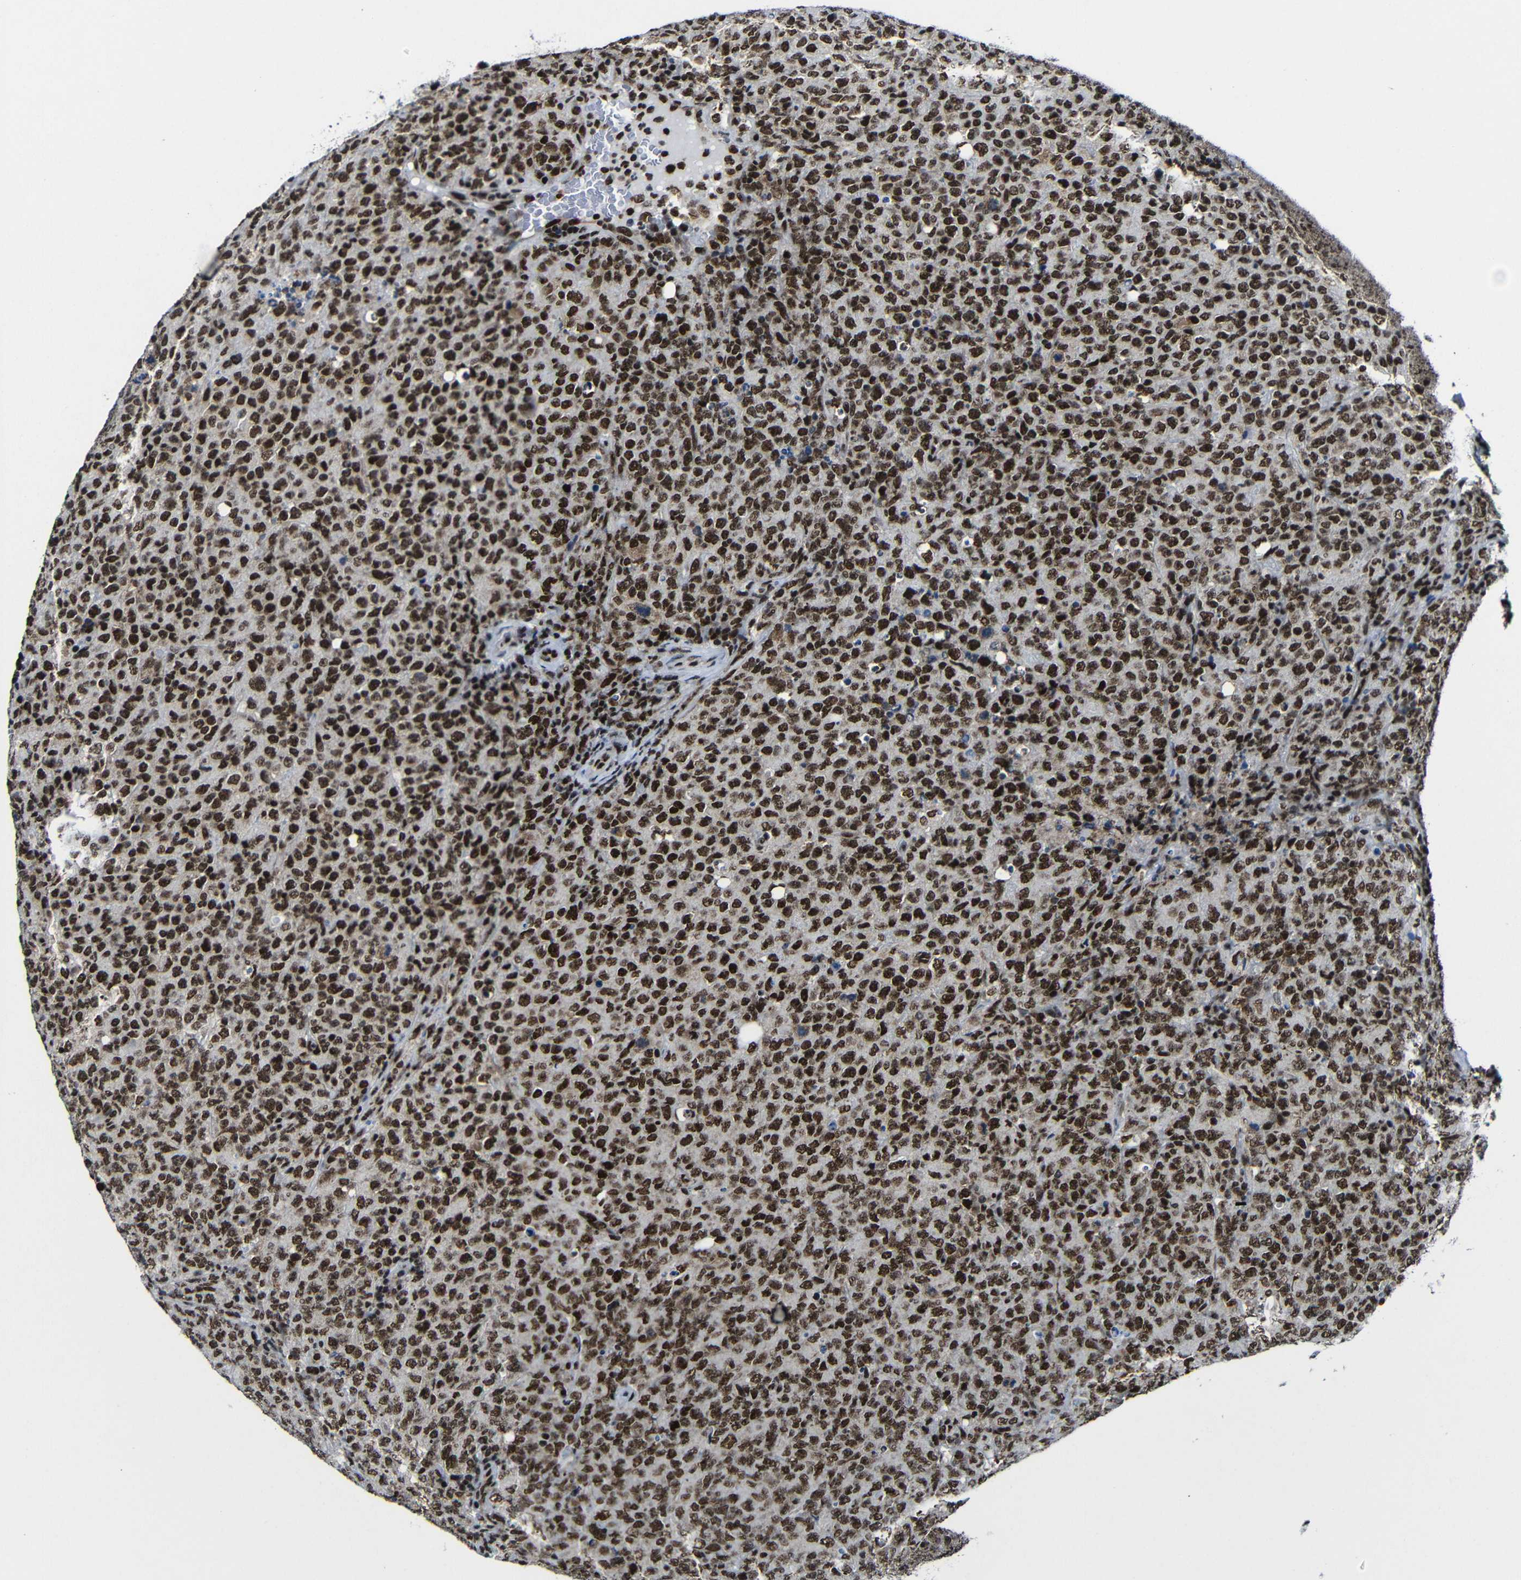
{"staining": {"intensity": "strong", "quantity": ">75%", "location": "nuclear"}, "tissue": "lymphoma", "cell_type": "Tumor cells", "image_type": "cancer", "snomed": [{"axis": "morphology", "description": "Malignant lymphoma, non-Hodgkin's type, High grade"}, {"axis": "topography", "description": "Tonsil"}], "caption": "Immunohistochemical staining of human malignant lymphoma, non-Hodgkin's type (high-grade) reveals high levels of strong nuclear positivity in about >75% of tumor cells. The staining was performed using DAB to visualize the protein expression in brown, while the nuclei were stained in blue with hematoxylin (Magnification: 20x).", "gene": "PTBP1", "patient": {"sex": "female", "age": 36}}